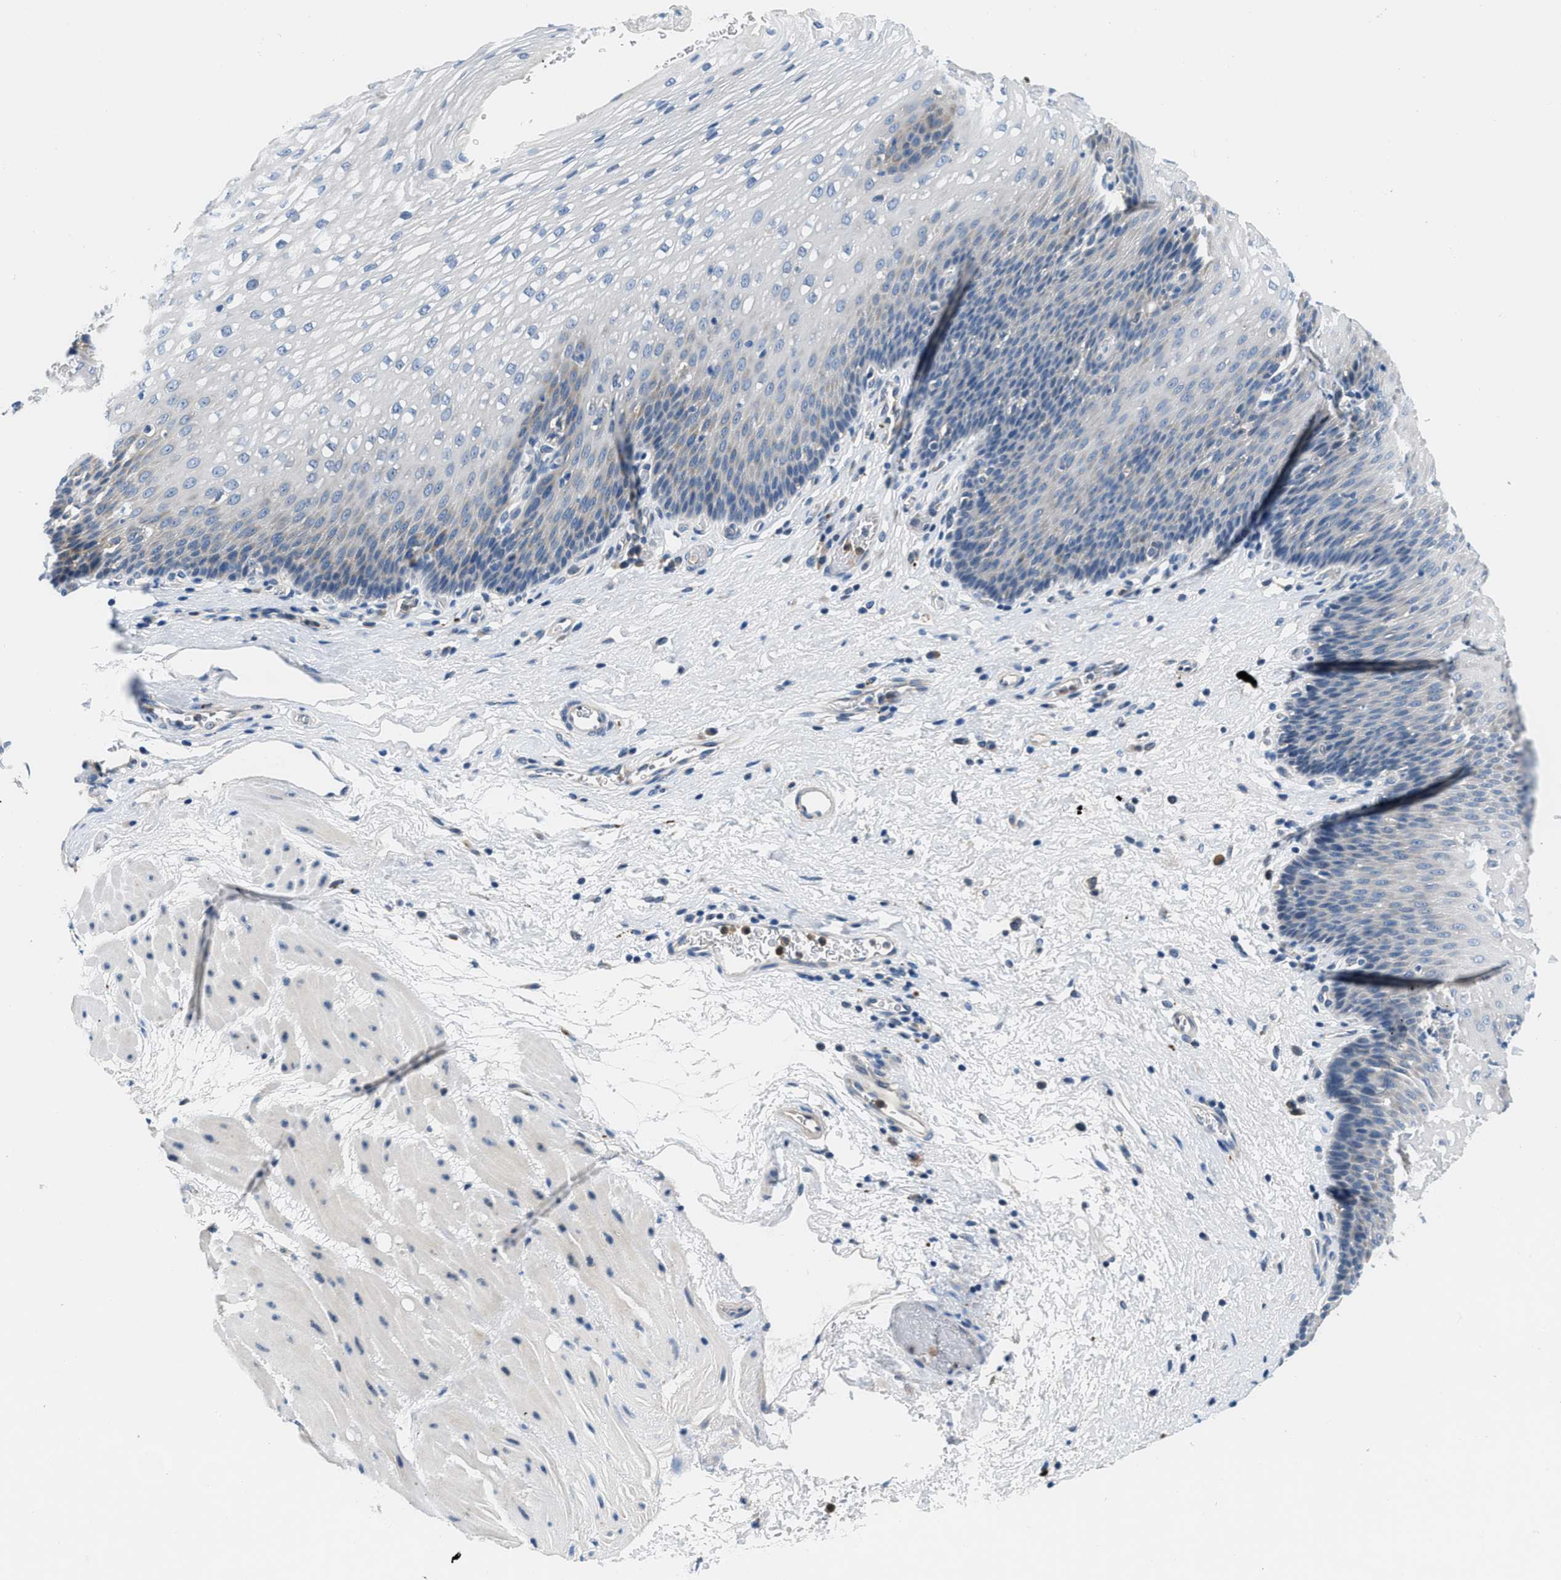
{"staining": {"intensity": "negative", "quantity": "none", "location": "none"}, "tissue": "esophagus", "cell_type": "Squamous epithelial cells", "image_type": "normal", "snomed": [{"axis": "morphology", "description": "Normal tissue, NOS"}, {"axis": "topography", "description": "Esophagus"}], "caption": "High power microscopy micrograph of an immunohistochemistry histopathology image of benign esophagus, revealing no significant expression in squamous epithelial cells.", "gene": "ADGRE3", "patient": {"sex": "male", "age": 48}}